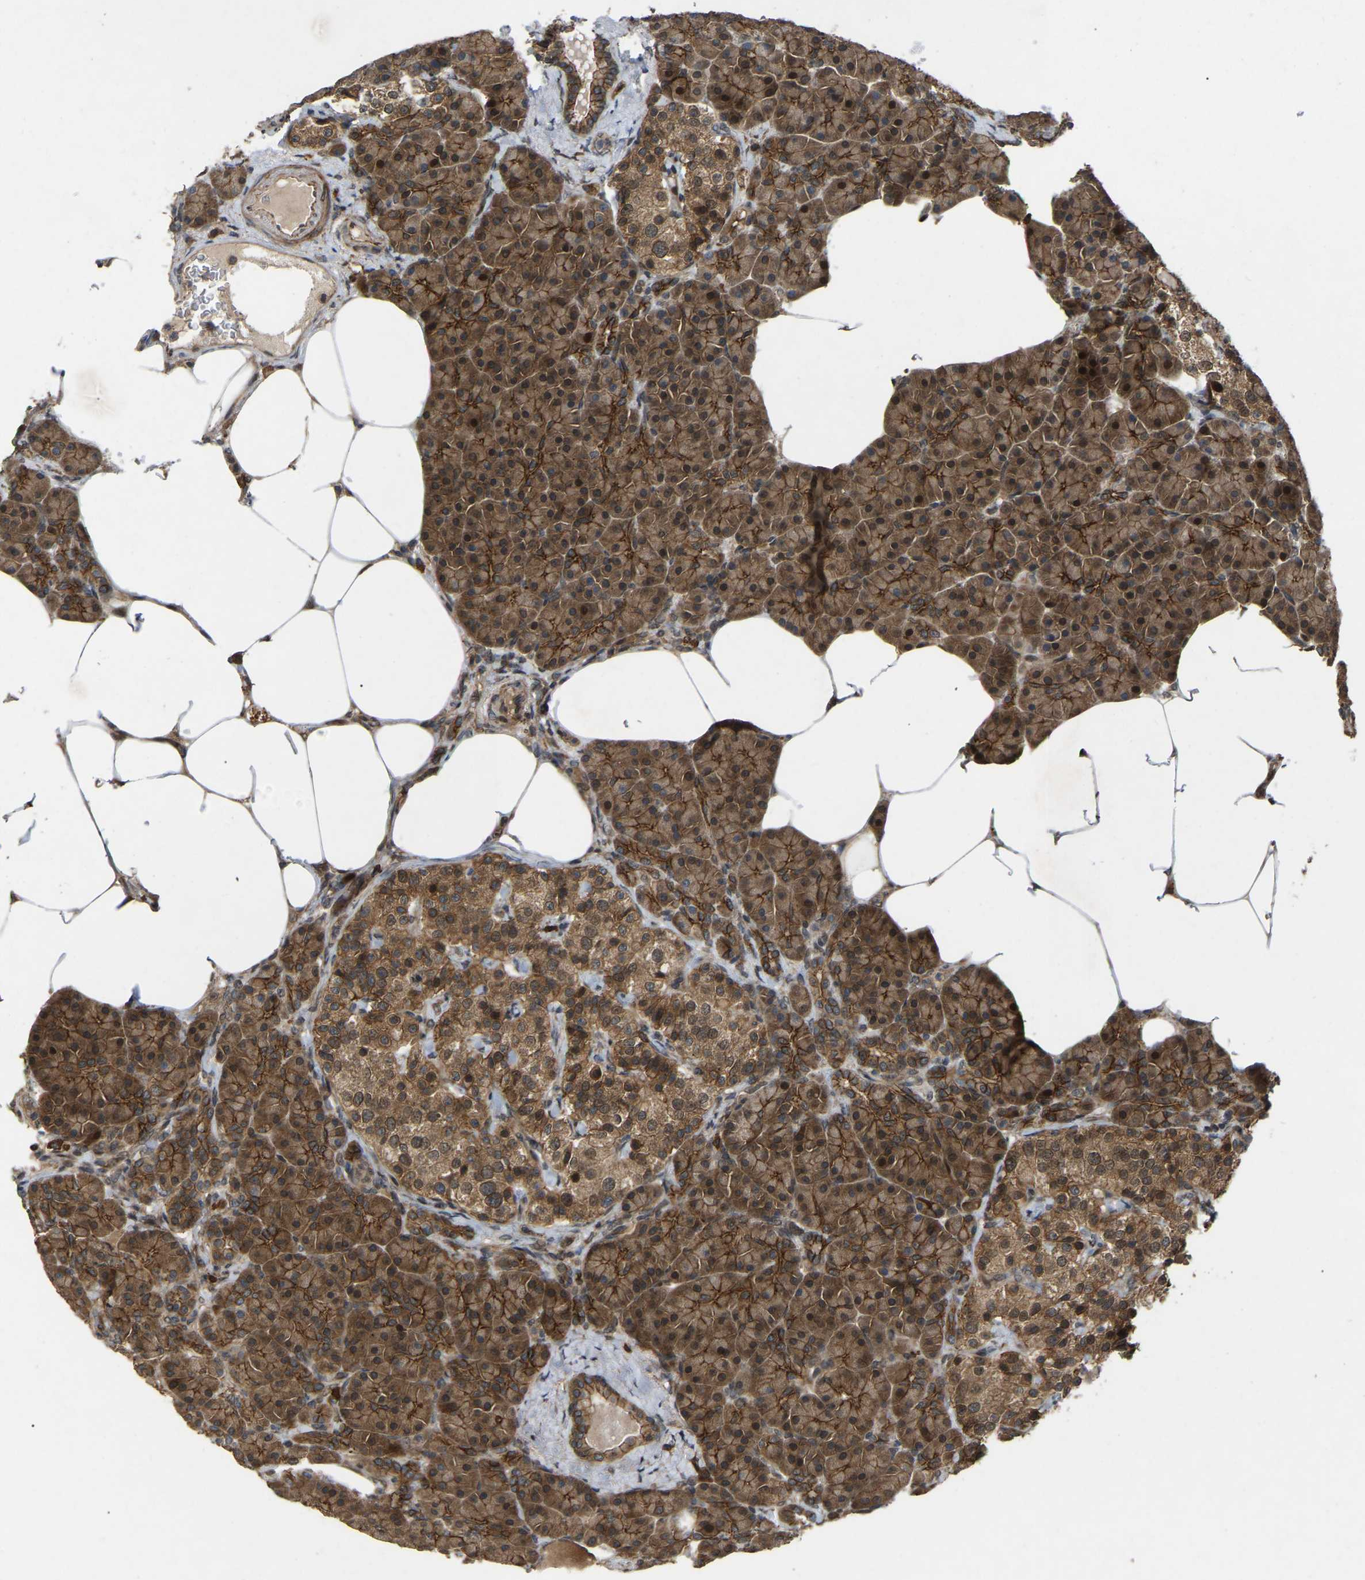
{"staining": {"intensity": "moderate", "quantity": ">75%", "location": "cytoplasmic/membranous,nuclear"}, "tissue": "pancreas", "cell_type": "Exocrine glandular cells", "image_type": "normal", "snomed": [{"axis": "morphology", "description": "Normal tissue, NOS"}, {"axis": "topography", "description": "Pancreas"}], "caption": "Moderate cytoplasmic/membranous,nuclear staining for a protein is appreciated in about >75% of exocrine glandular cells of benign pancreas using immunohistochemistry.", "gene": "KIAA1549", "patient": {"sex": "female", "age": 70}}